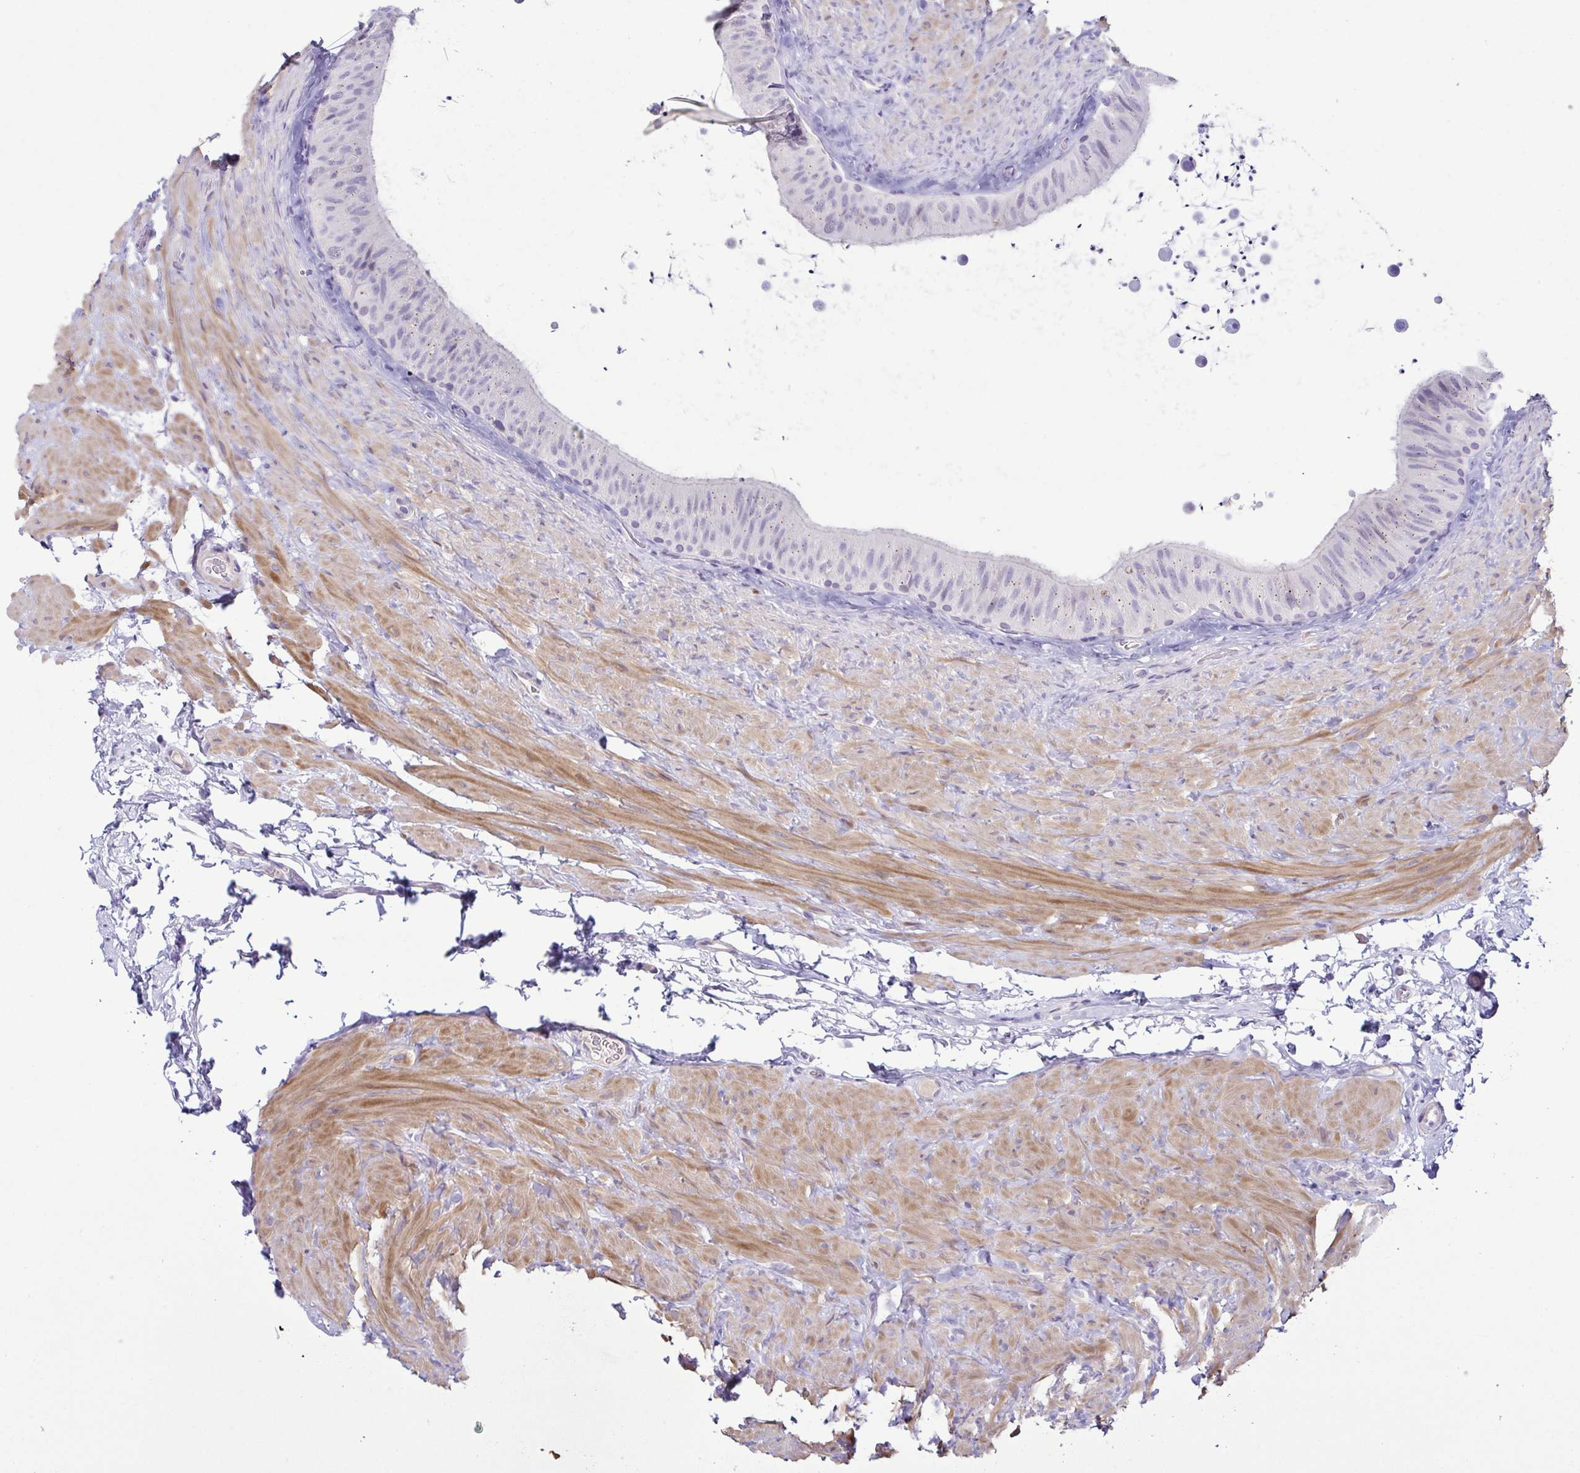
{"staining": {"intensity": "negative", "quantity": "none", "location": "none"}, "tissue": "epididymis", "cell_type": "Glandular cells", "image_type": "normal", "snomed": [{"axis": "morphology", "description": "Normal tissue, NOS"}, {"axis": "topography", "description": "Epididymis, spermatic cord, NOS"}, {"axis": "topography", "description": "Epididymis"}], "caption": "A histopathology image of epididymis stained for a protein reveals no brown staining in glandular cells. (DAB immunohistochemistry with hematoxylin counter stain).", "gene": "TERT", "patient": {"sex": "male", "age": 31}}